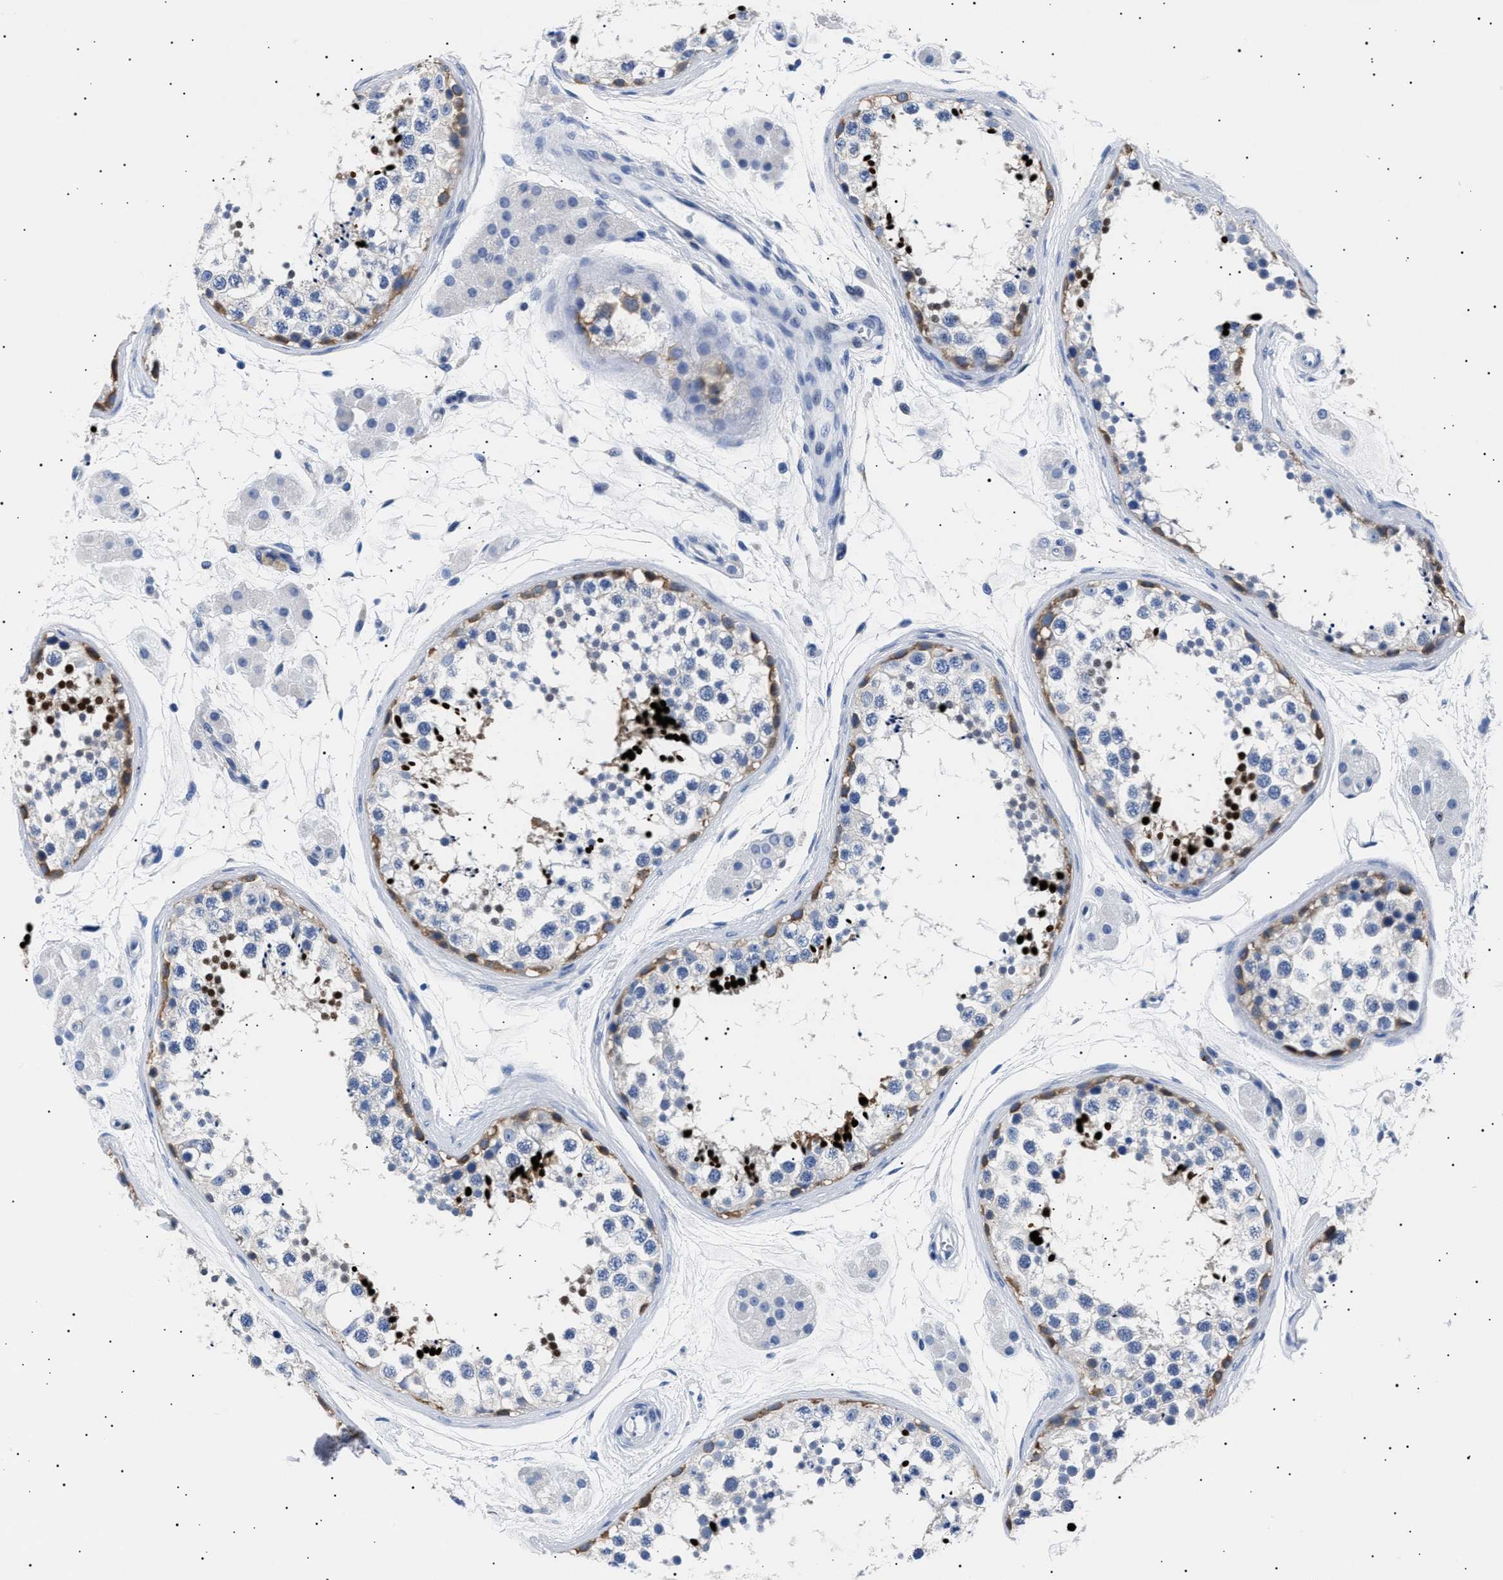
{"staining": {"intensity": "strong", "quantity": "<25%", "location": "cytoplasmic/membranous,nuclear"}, "tissue": "testis", "cell_type": "Cells in seminiferous ducts", "image_type": "normal", "snomed": [{"axis": "morphology", "description": "Normal tissue, NOS"}, {"axis": "topography", "description": "Testis"}], "caption": "Strong cytoplasmic/membranous,nuclear expression is present in approximately <25% of cells in seminiferous ducts in unremarkable testis. The protein is shown in brown color, while the nuclei are stained blue.", "gene": "HEMGN", "patient": {"sex": "male", "age": 56}}